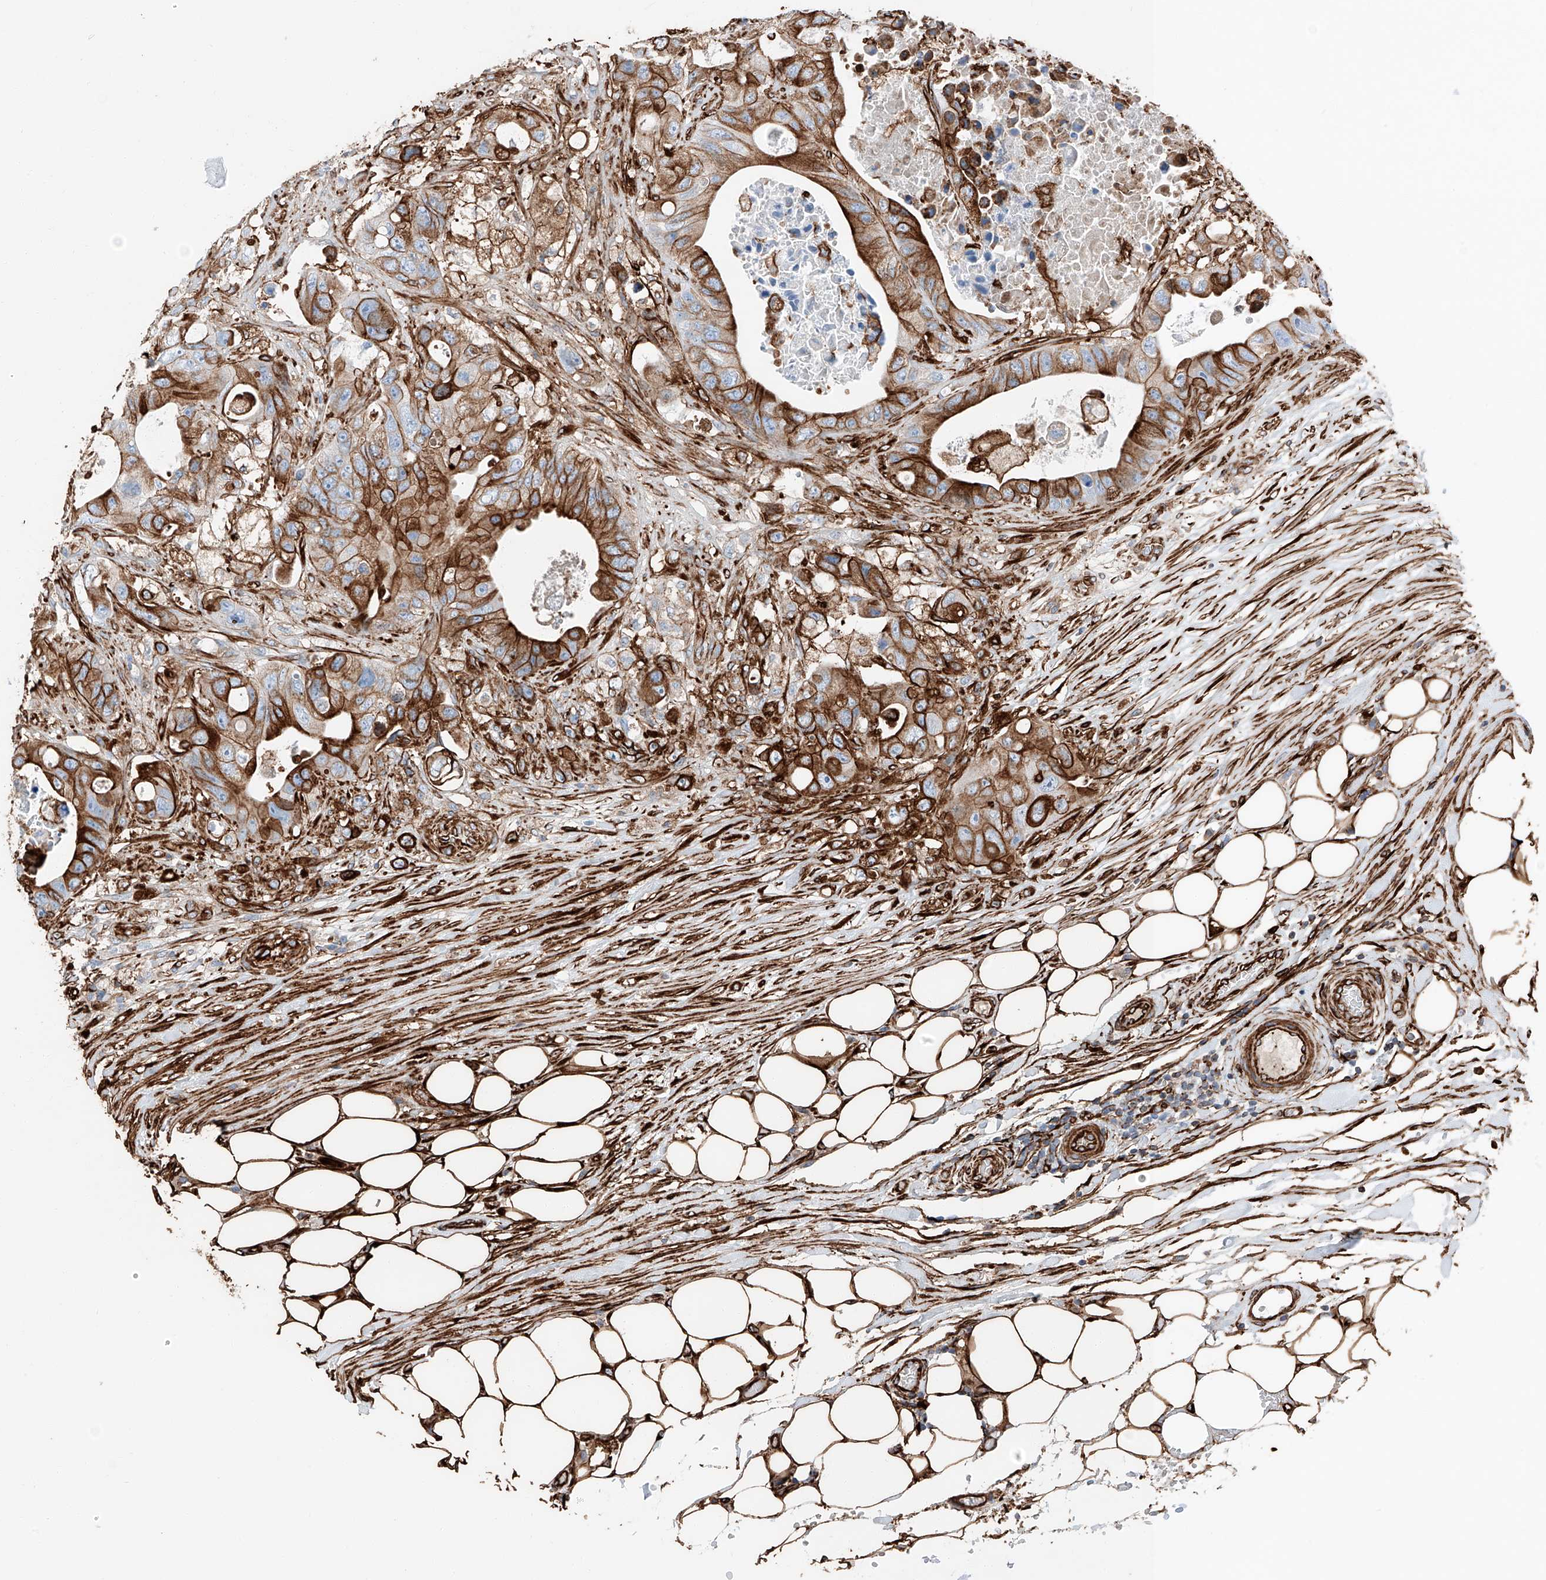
{"staining": {"intensity": "strong", "quantity": ">75%", "location": "cytoplasmic/membranous"}, "tissue": "colorectal cancer", "cell_type": "Tumor cells", "image_type": "cancer", "snomed": [{"axis": "morphology", "description": "Adenocarcinoma, NOS"}, {"axis": "topography", "description": "Colon"}], "caption": "This photomicrograph shows immunohistochemistry (IHC) staining of human adenocarcinoma (colorectal), with high strong cytoplasmic/membranous positivity in approximately >75% of tumor cells.", "gene": "ZNF804A", "patient": {"sex": "female", "age": 46}}